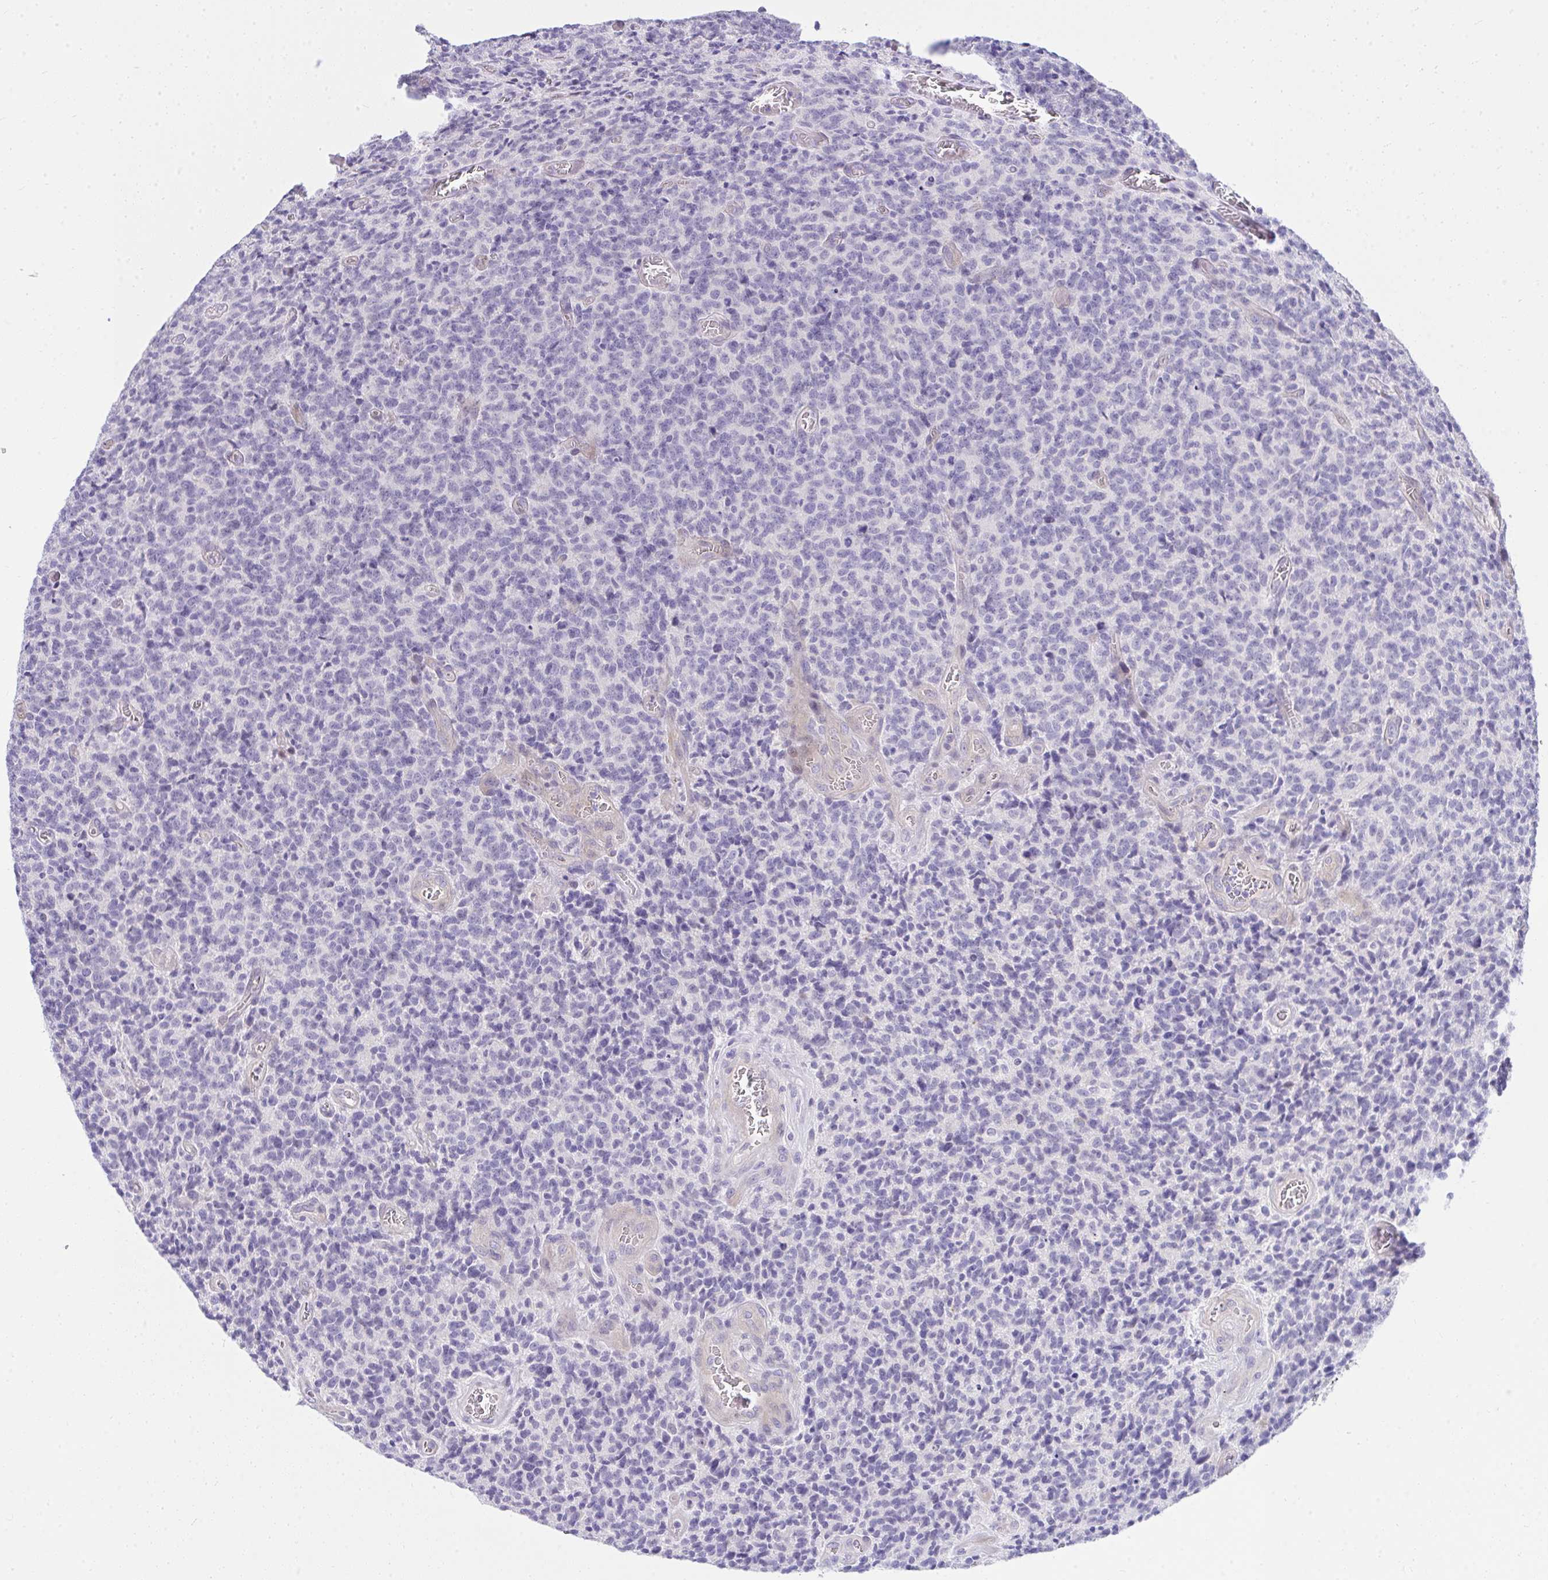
{"staining": {"intensity": "negative", "quantity": "none", "location": "none"}, "tissue": "glioma", "cell_type": "Tumor cells", "image_type": "cancer", "snomed": [{"axis": "morphology", "description": "Glioma, malignant, High grade"}, {"axis": "topography", "description": "Brain"}], "caption": "The photomicrograph demonstrates no staining of tumor cells in malignant glioma (high-grade).", "gene": "LRRC36", "patient": {"sex": "male", "age": 76}}